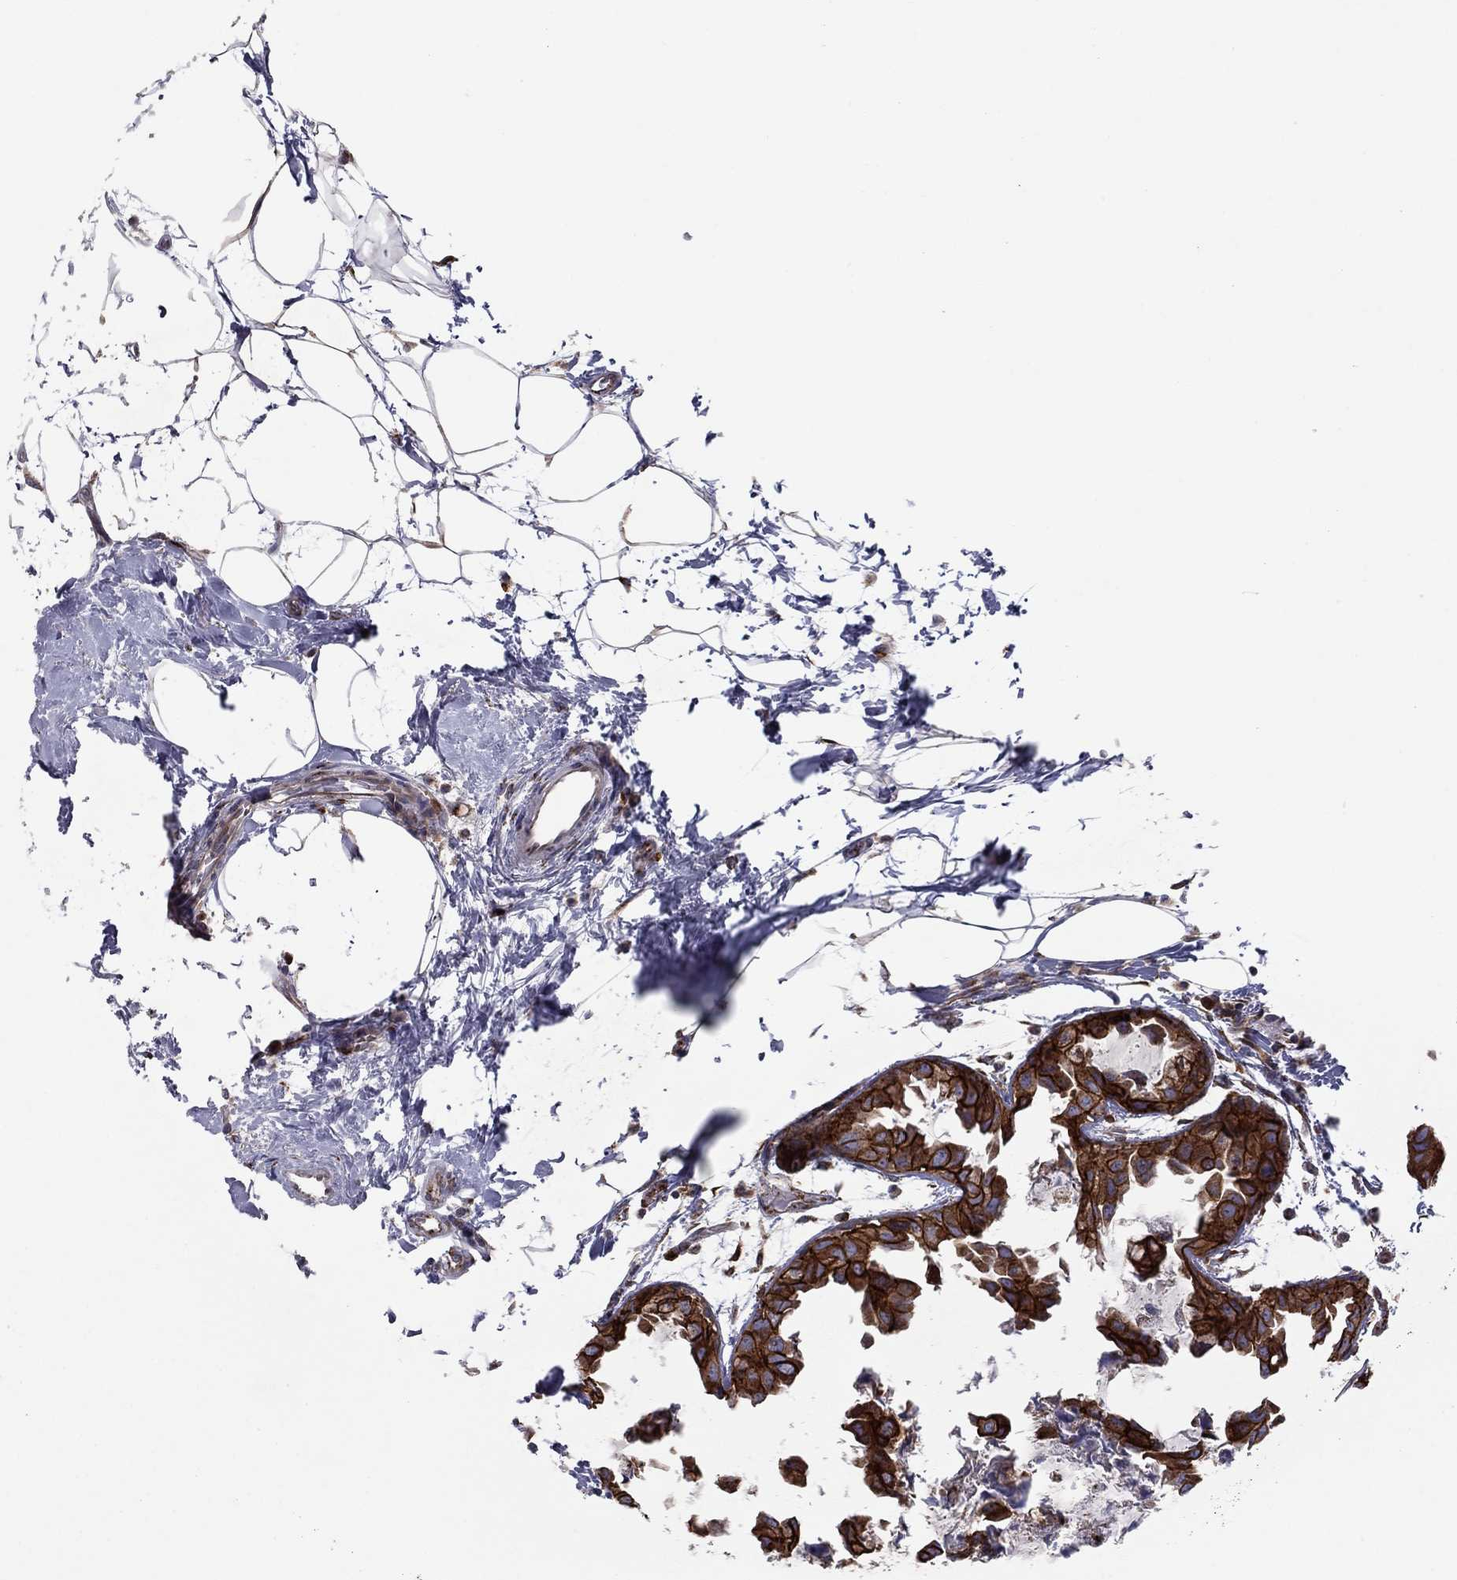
{"staining": {"intensity": "strong", "quantity": ">75%", "location": "cytoplasmic/membranous"}, "tissue": "breast cancer", "cell_type": "Tumor cells", "image_type": "cancer", "snomed": [{"axis": "morphology", "description": "Normal tissue, NOS"}, {"axis": "morphology", "description": "Duct carcinoma"}, {"axis": "topography", "description": "Breast"}], "caption": "Breast cancer tissue reveals strong cytoplasmic/membranous expression in approximately >75% of tumor cells", "gene": "YIF1A", "patient": {"sex": "female", "age": 40}}